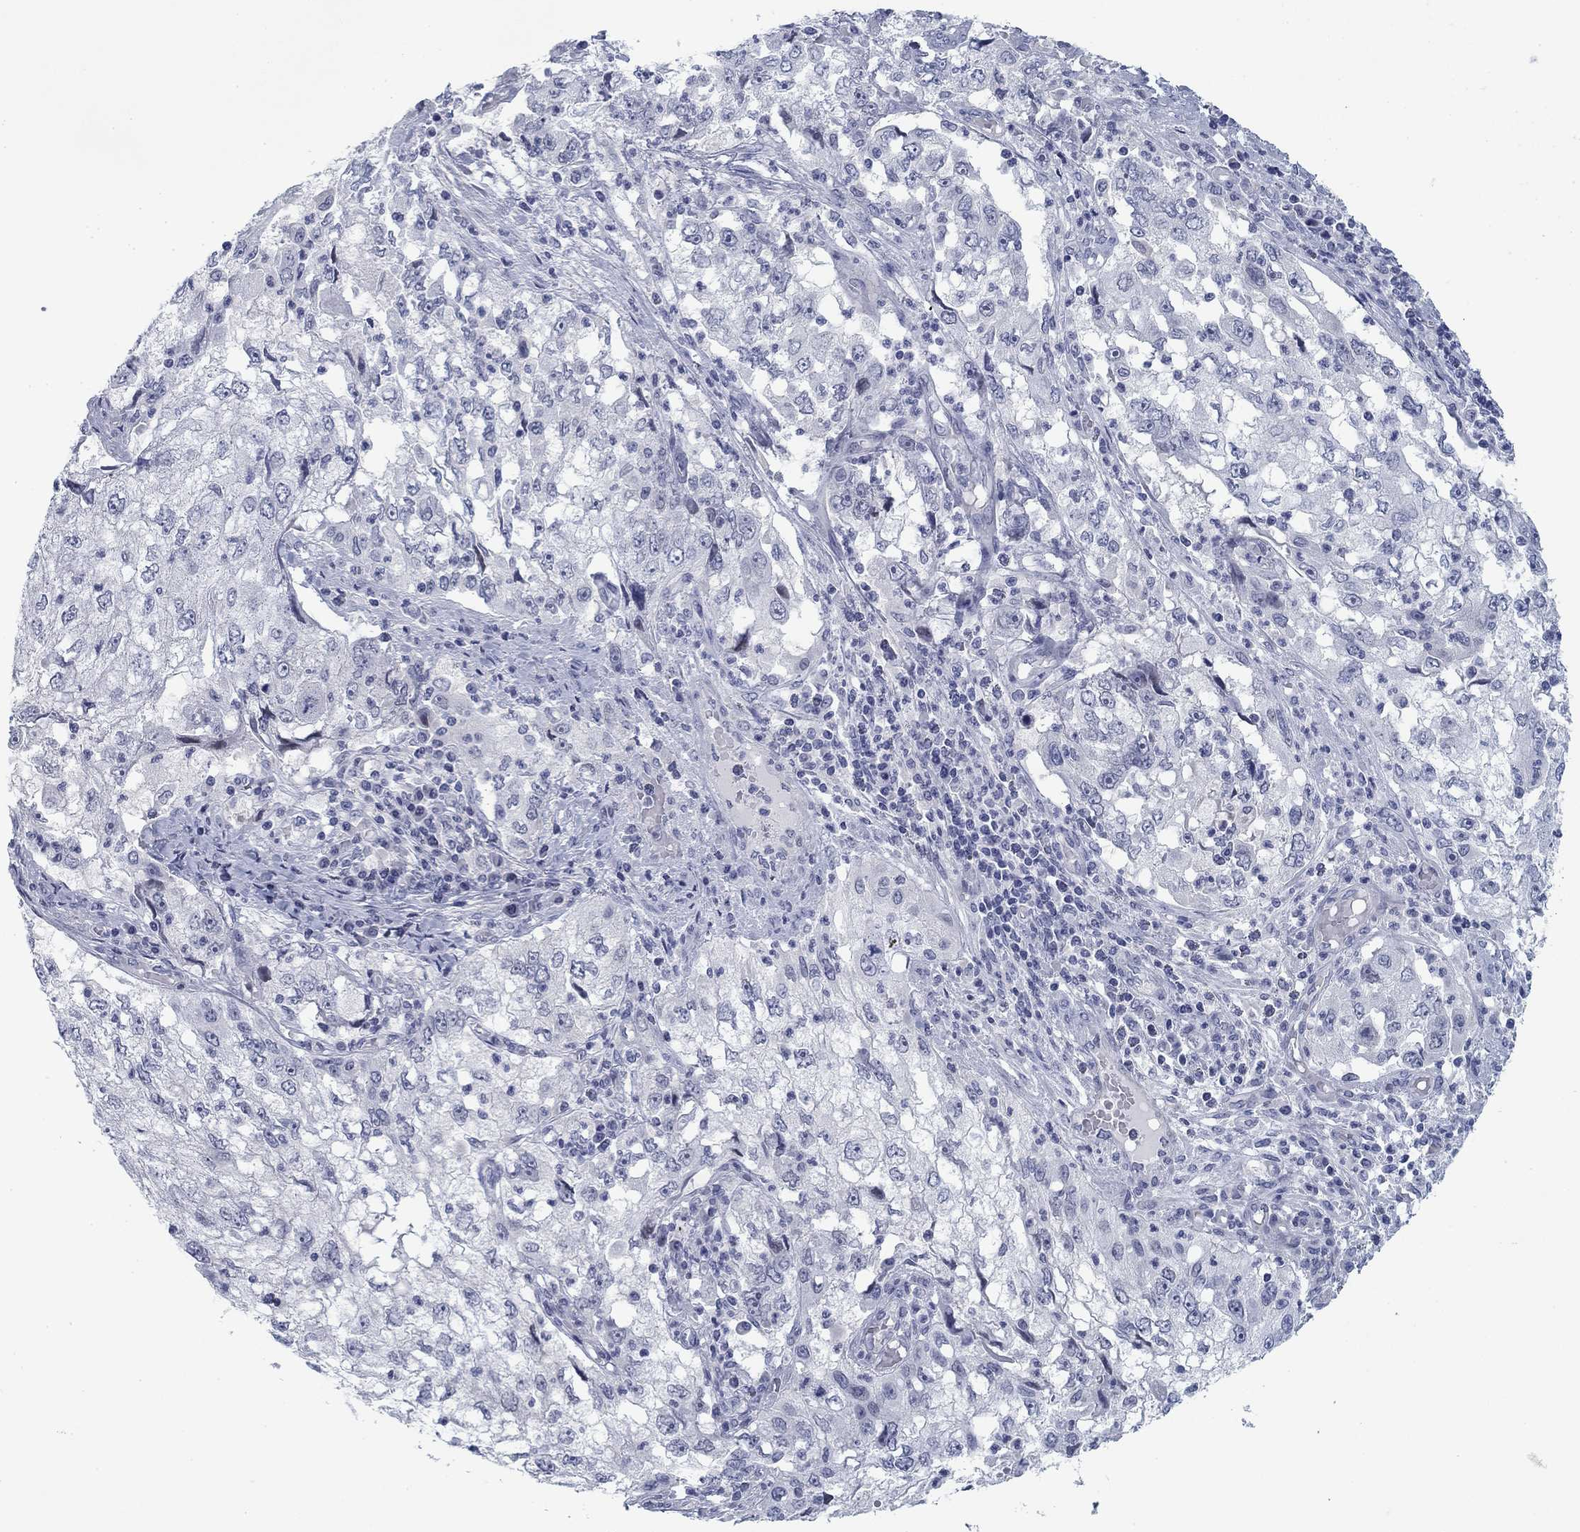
{"staining": {"intensity": "negative", "quantity": "none", "location": "none"}, "tissue": "cervical cancer", "cell_type": "Tumor cells", "image_type": "cancer", "snomed": [{"axis": "morphology", "description": "Squamous cell carcinoma, NOS"}, {"axis": "topography", "description": "Cervix"}], "caption": "This micrograph is of cervical cancer stained with immunohistochemistry (IHC) to label a protein in brown with the nuclei are counter-stained blue. There is no expression in tumor cells. The staining was performed using DAB to visualize the protein expression in brown, while the nuclei were stained in blue with hematoxylin (Magnification: 20x).", "gene": "DNAL1", "patient": {"sex": "female", "age": 36}}